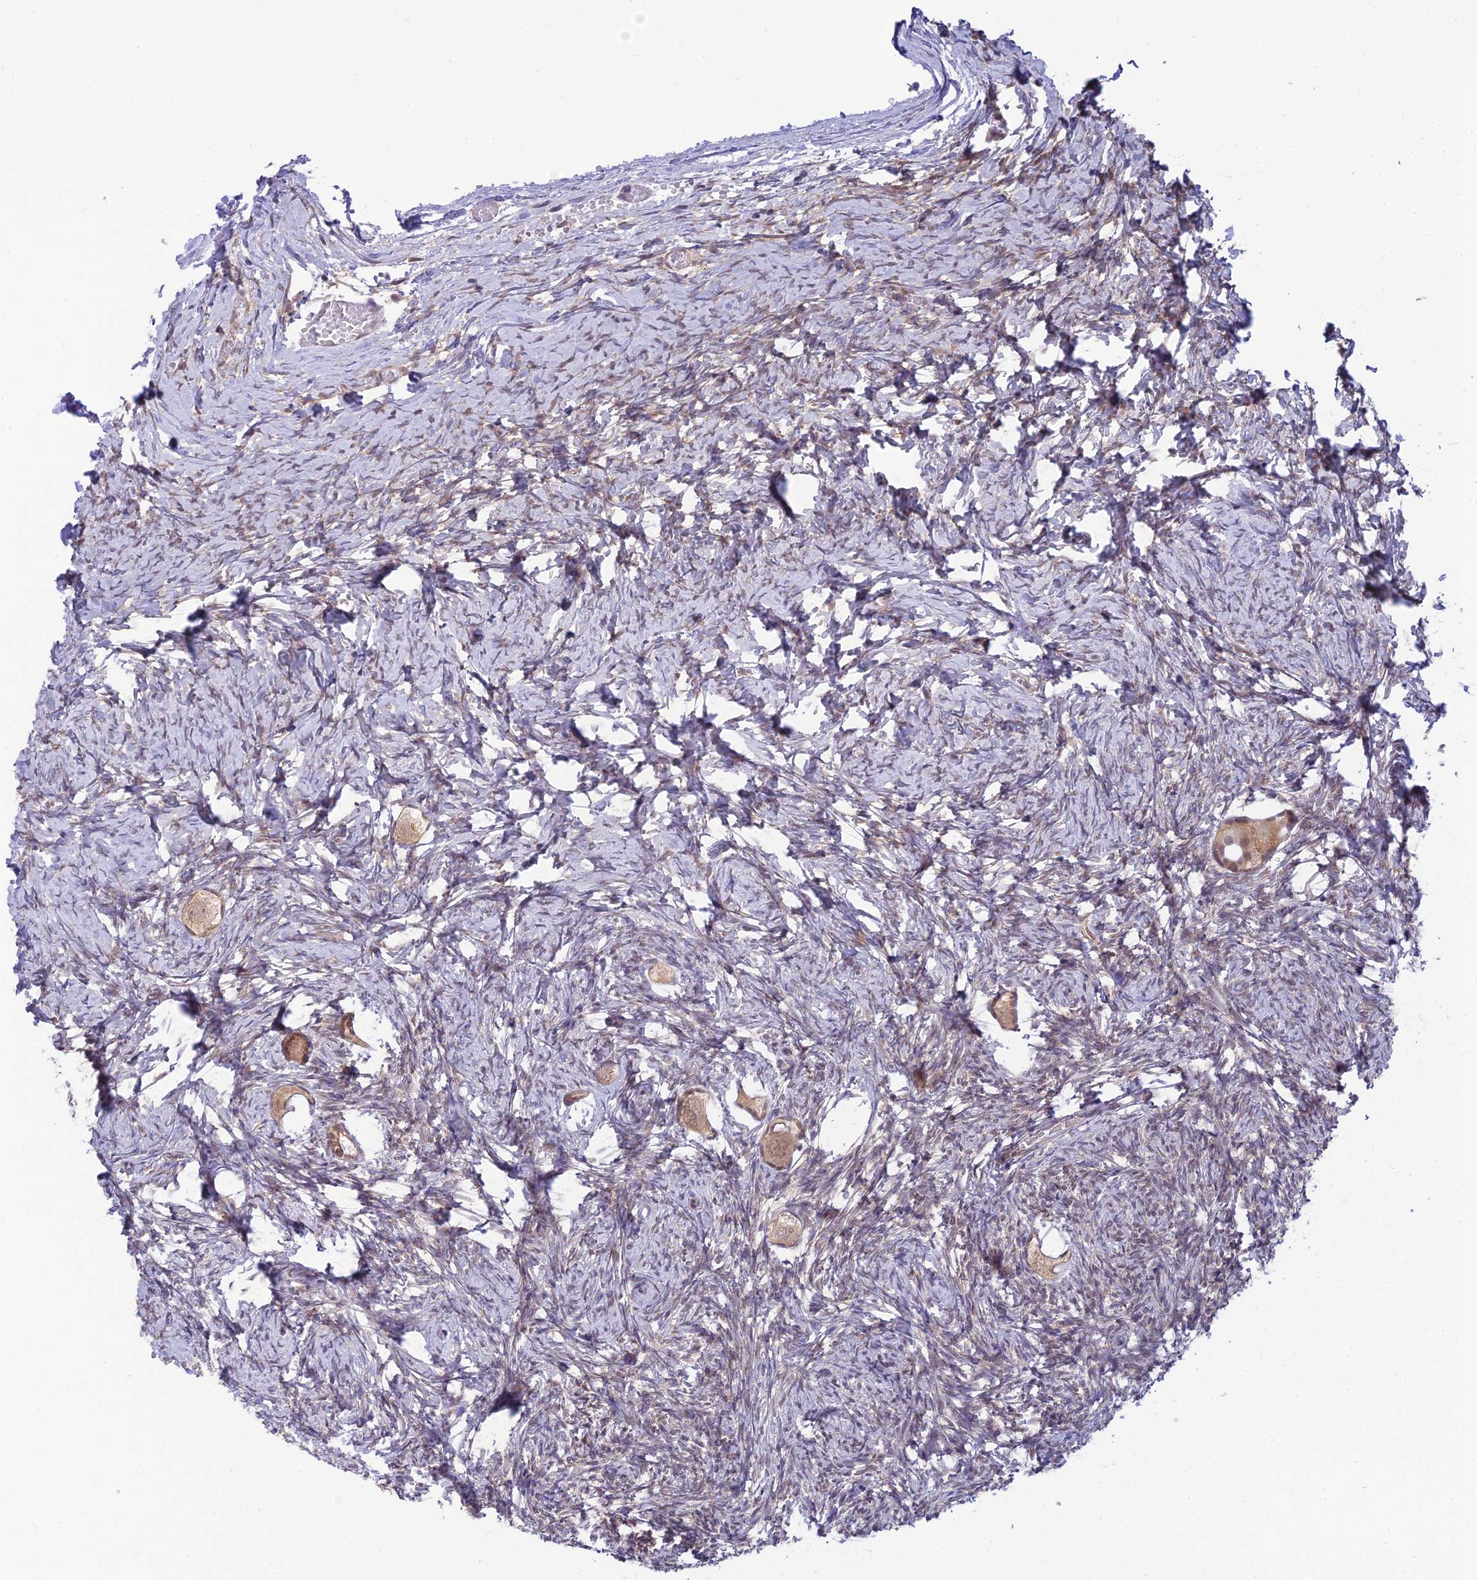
{"staining": {"intensity": "weak", "quantity": ">75%", "location": "cytoplasmic/membranous,nuclear"}, "tissue": "ovary", "cell_type": "Follicle cells", "image_type": "normal", "snomed": [{"axis": "morphology", "description": "Normal tissue, NOS"}, {"axis": "topography", "description": "Ovary"}], "caption": "Immunohistochemical staining of benign human ovary exhibits low levels of weak cytoplasmic/membranous,nuclear positivity in approximately >75% of follicle cells. The protein is shown in brown color, while the nuclei are stained blue.", "gene": "SKIC8", "patient": {"sex": "female", "age": 27}}